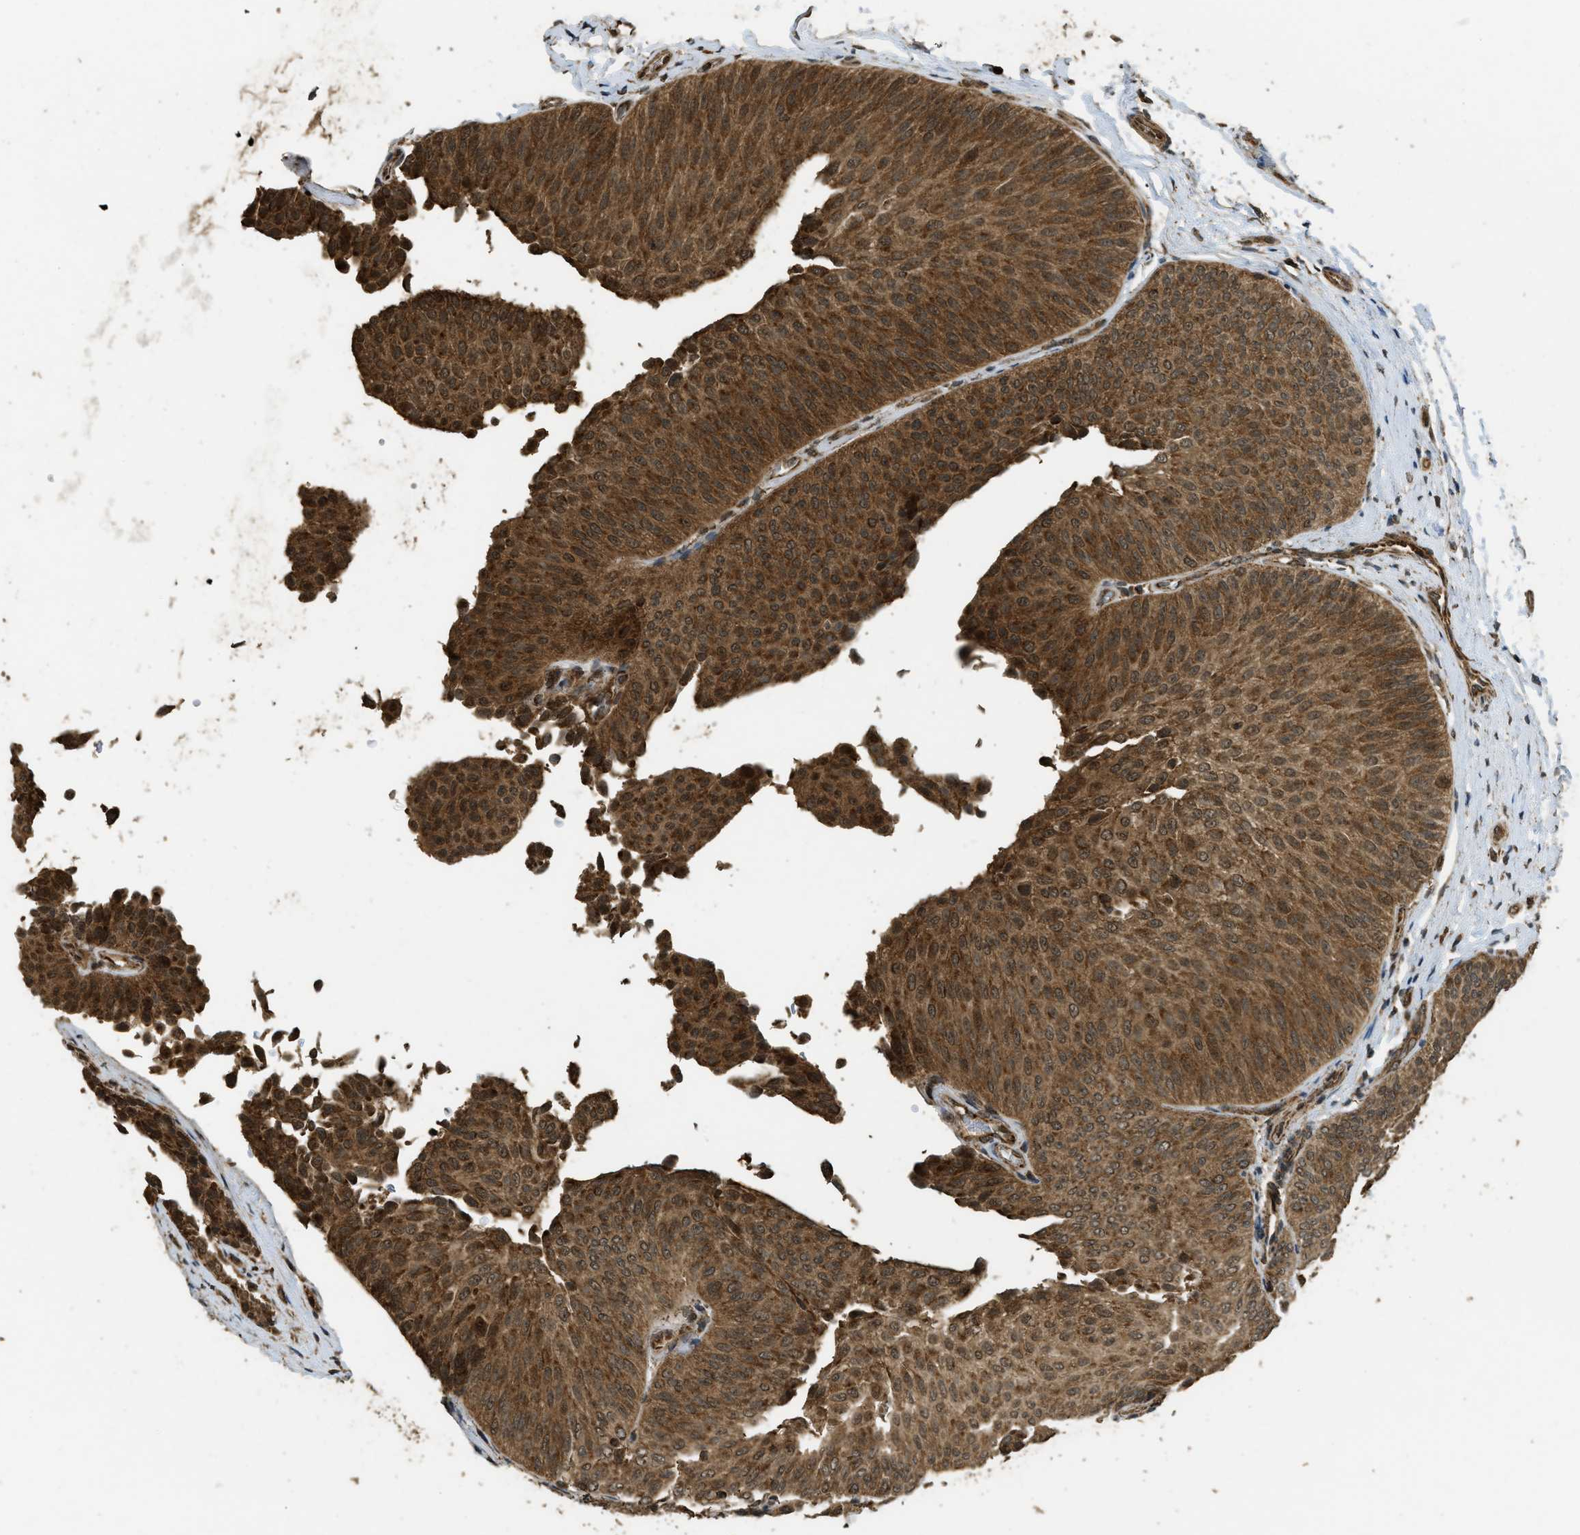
{"staining": {"intensity": "strong", "quantity": ">75%", "location": "cytoplasmic/membranous,nuclear"}, "tissue": "urothelial cancer", "cell_type": "Tumor cells", "image_type": "cancer", "snomed": [{"axis": "morphology", "description": "Urothelial carcinoma, Low grade"}, {"axis": "topography", "description": "Urinary bladder"}], "caption": "Brown immunohistochemical staining in human urothelial cancer exhibits strong cytoplasmic/membranous and nuclear staining in about >75% of tumor cells.", "gene": "CTPS1", "patient": {"sex": "female", "age": 60}}